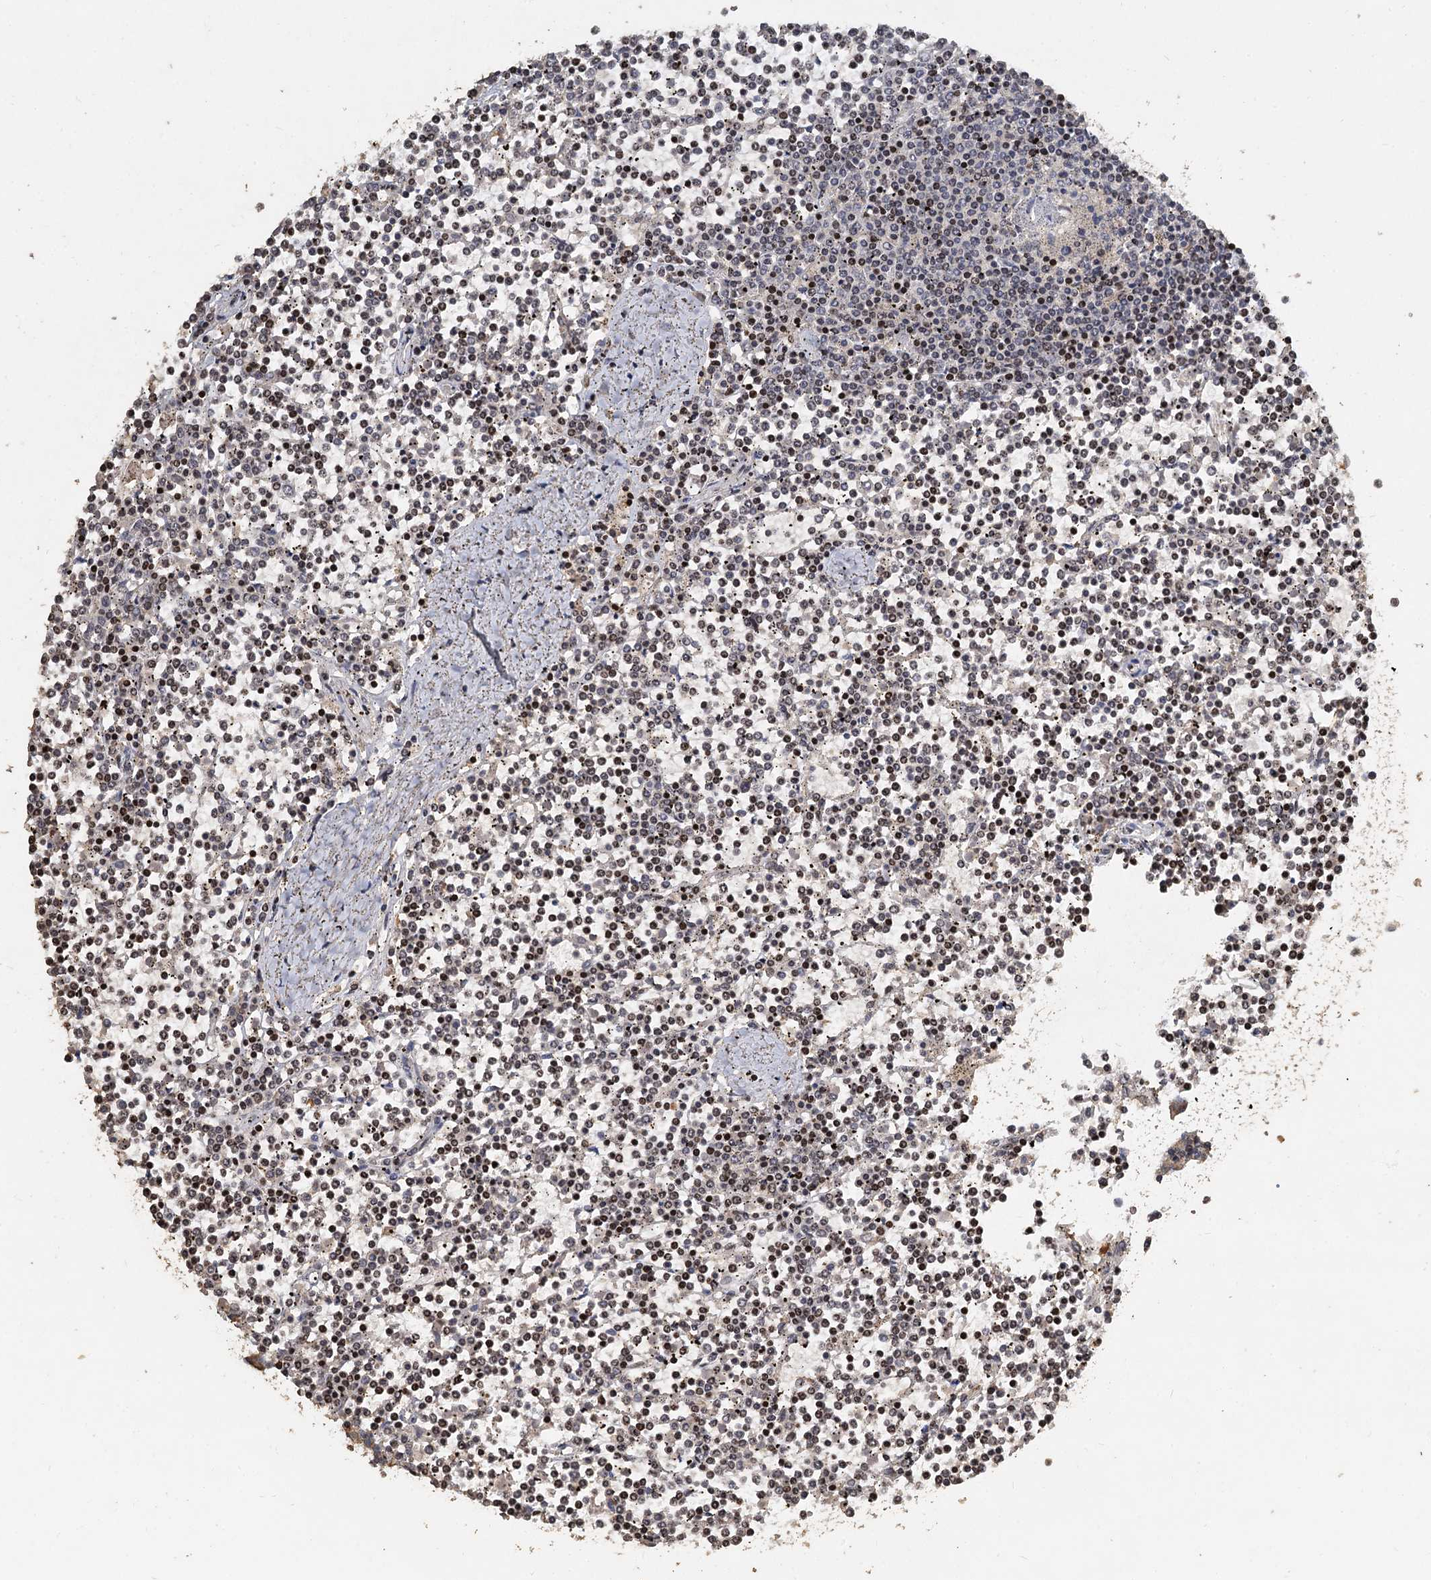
{"staining": {"intensity": "weak", "quantity": "25%-75%", "location": "nuclear"}, "tissue": "lymphoma", "cell_type": "Tumor cells", "image_type": "cancer", "snomed": [{"axis": "morphology", "description": "Malignant lymphoma, non-Hodgkin's type, Low grade"}, {"axis": "topography", "description": "Spleen"}], "caption": "Tumor cells display low levels of weak nuclear expression in about 25%-75% of cells in low-grade malignant lymphoma, non-Hodgkin's type. The staining was performed using DAB, with brown indicating positive protein expression. Nuclei are stained blue with hematoxylin.", "gene": "CCDC61", "patient": {"sex": "female", "age": 19}}